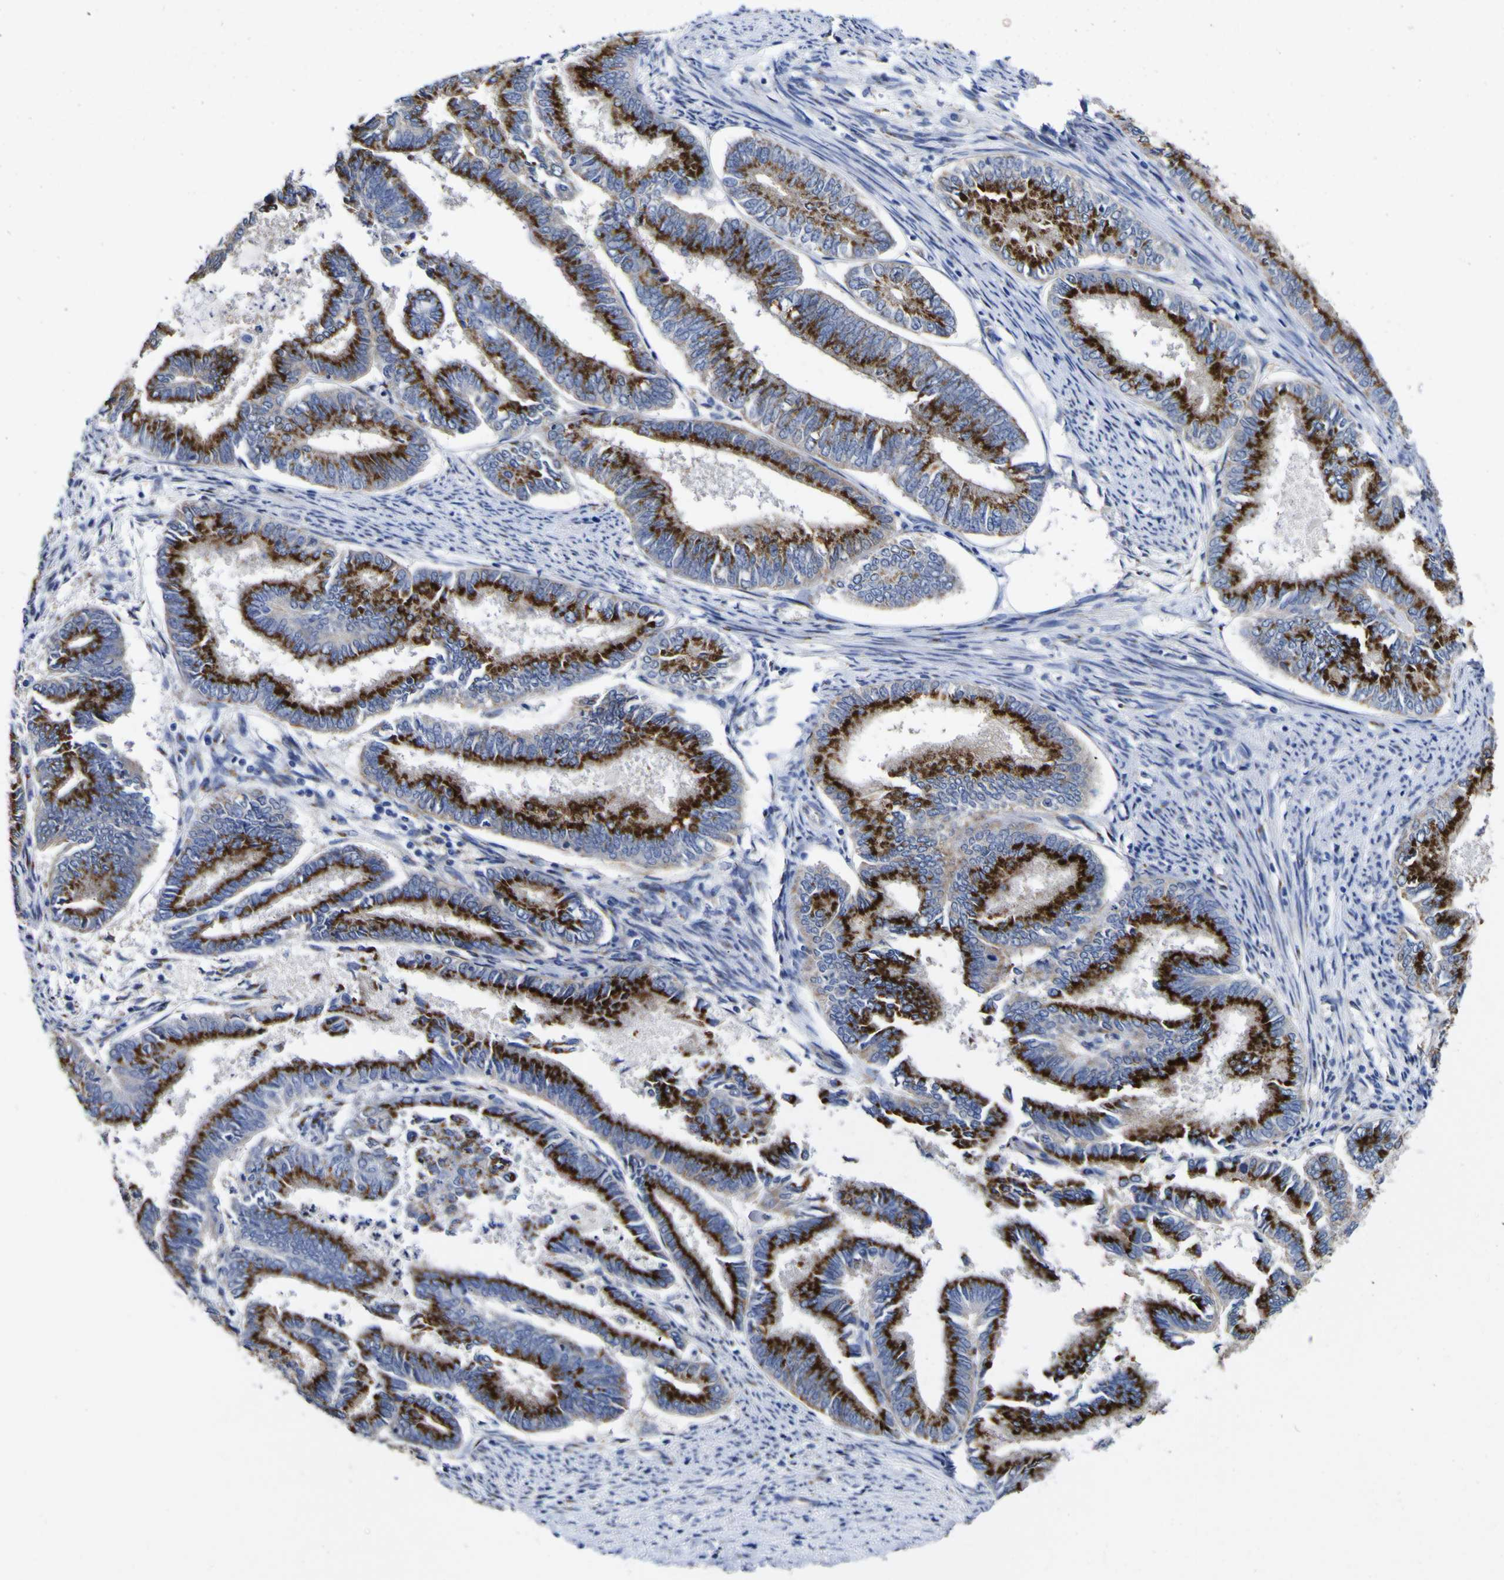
{"staining": {"intensity": "strong", "quantity": ">75%", "location": "cytoplasmic/membranous"}, "tissue": "endometrial cancer", "cell_type": "Tumor cells", "image_type": "cancer", "snomed": [{"axis": "morphology", "description": "Adenocarcinoma, NOS"}, {"axis": "topography", "description": "Endometrium"}], "caption": "An image showing strong cytoplasmic/membranous expression in approximately >75% of tumor cells in endometrial adenocarcinoma, as visualized by brown immunohistochemical staining.", "gene": "GOLM1", "patient": {"sex": "female", "age": 86}}